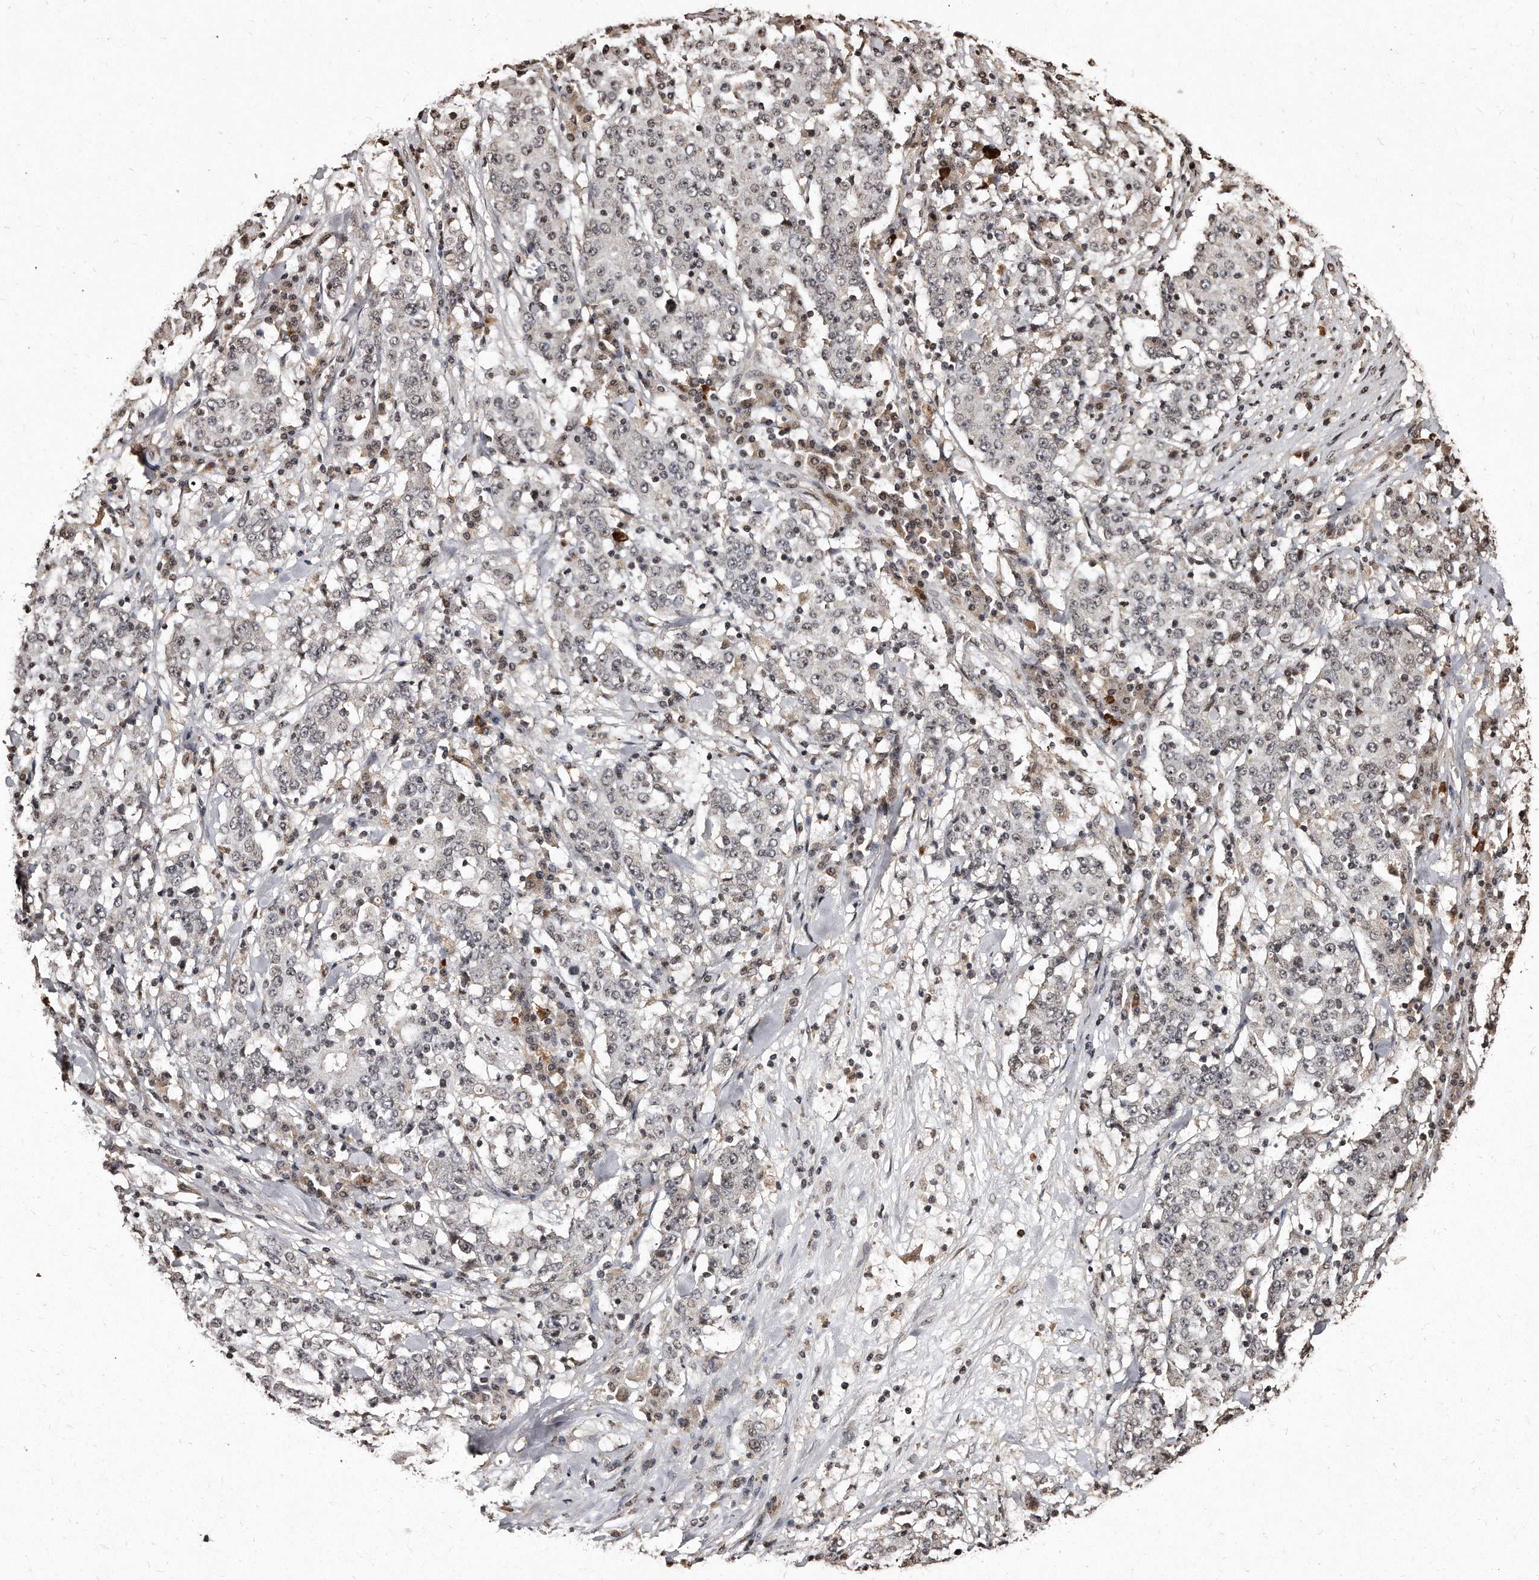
{"staining": {"intensity": "weak", "quantity": "25%-75%", "location": "nuclear"}, "tissue": "stomach cancer", "cell_type": "Tumor cells", "image_type": "cancer", "snomed": [{"axis": "morphology", "description": "Adenocarcinoma, NOS"}, {"axis": "topography", "description": "Stomach"}], "caption": "Brown immunohistochemical staining in stomach cancer reveals weak nuclear staining in about 25%-75% of tumor cells. Nuclei are stained in blue.", "gene": "TSHR", "patient": {"sex": "male", "age": 59}}